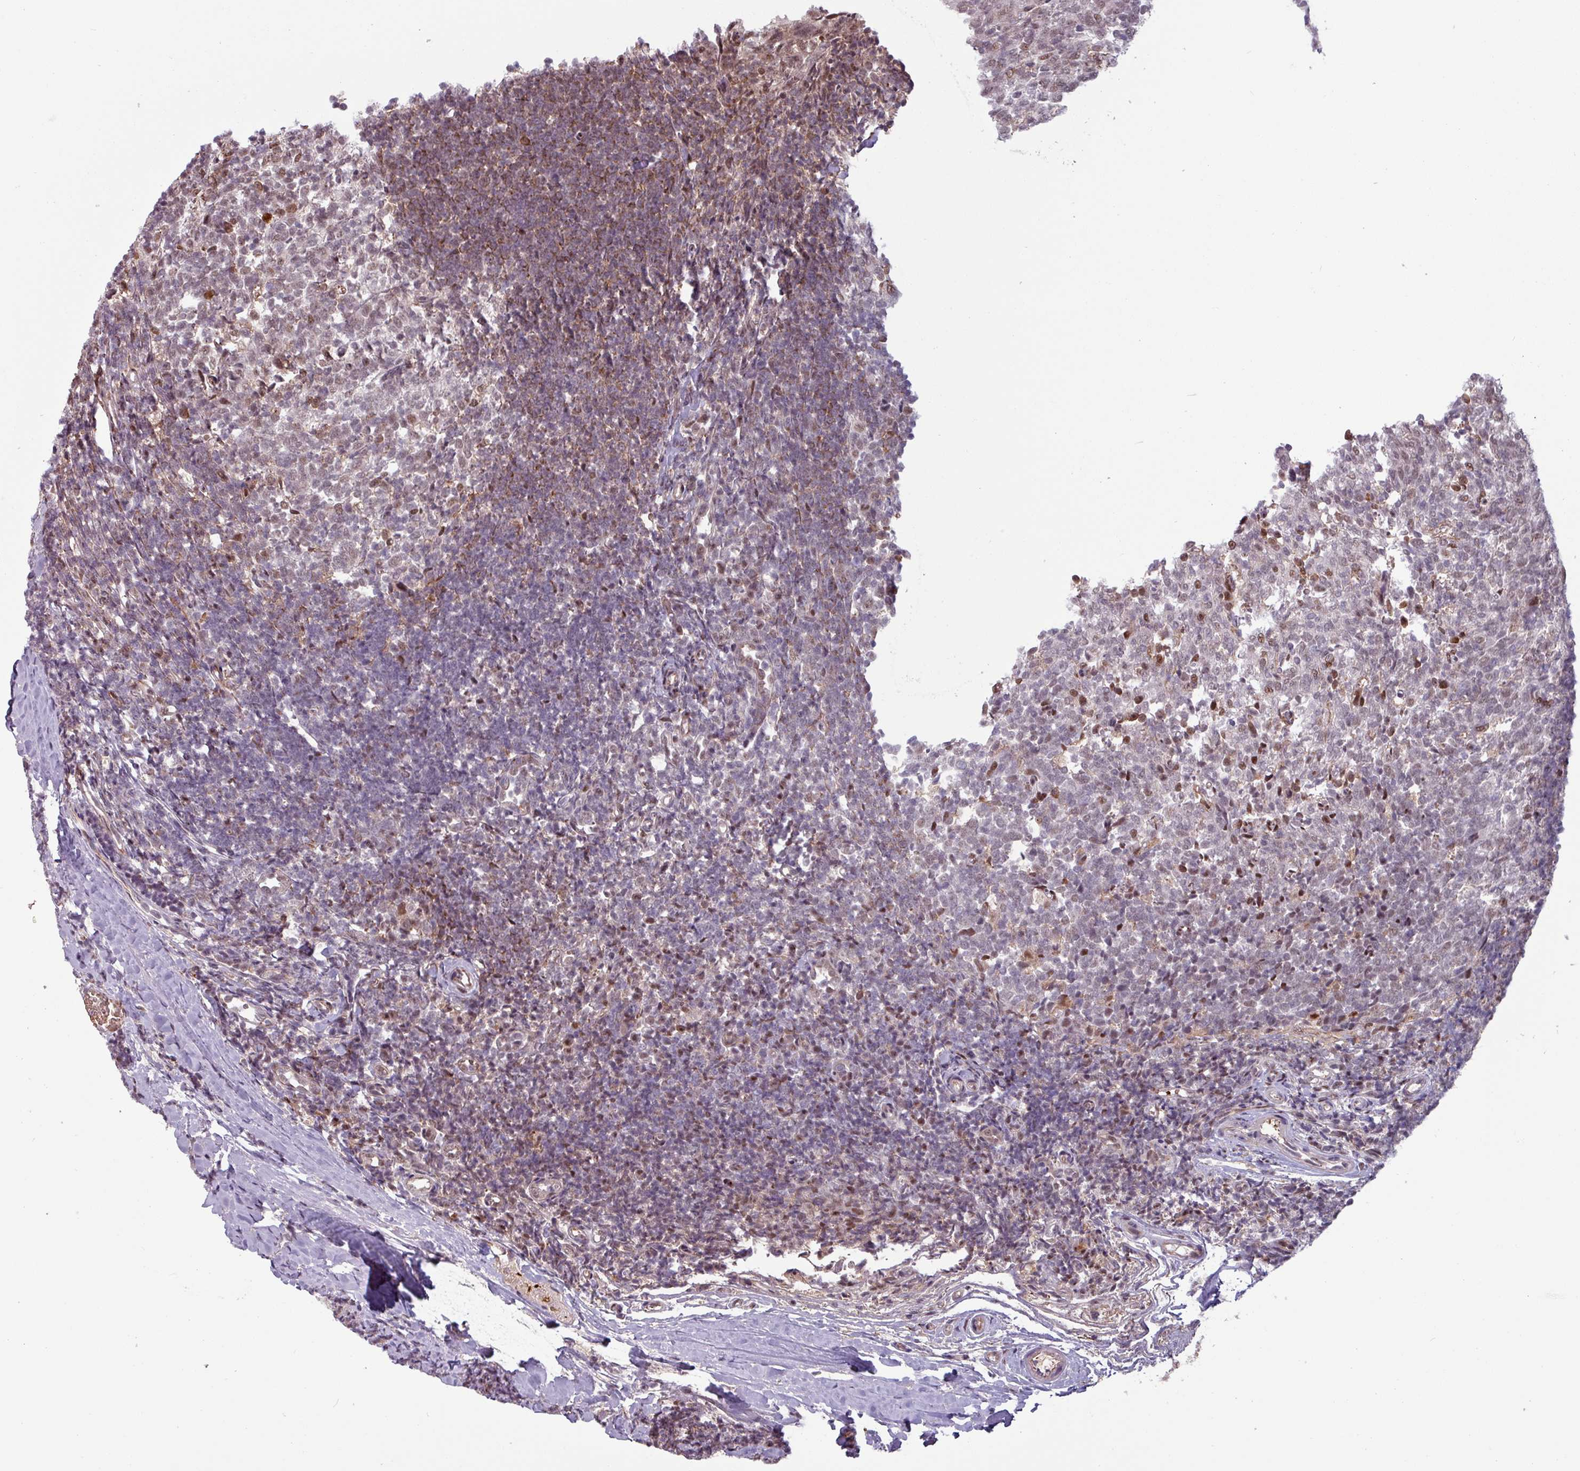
{"staining": {"intensity": "moderate", "quantity": "25%-75%", "location": "cytoplasmic/membranous,nuclear"}, "tissue": "tonsil", "cell_type": "Germinal center cells", "image_type": "normal", "snomed": [{"axis": "morphology", "description": "Normal tissue, NOS"}, {"axis": "topography", "description": "Tonsil"}], "caption": "Immunohistochemical staining of normal tonsil exhibits 25%-75% levels of moderate cytoplasmic/membranous,nuclear protein staining in approximately 25%-75% of germinal center cells. (Brightfield microscopy of DAB IHC at high magnification).", "gene": "RBM4B", "patient": {"sex": "female", "age": 10}}